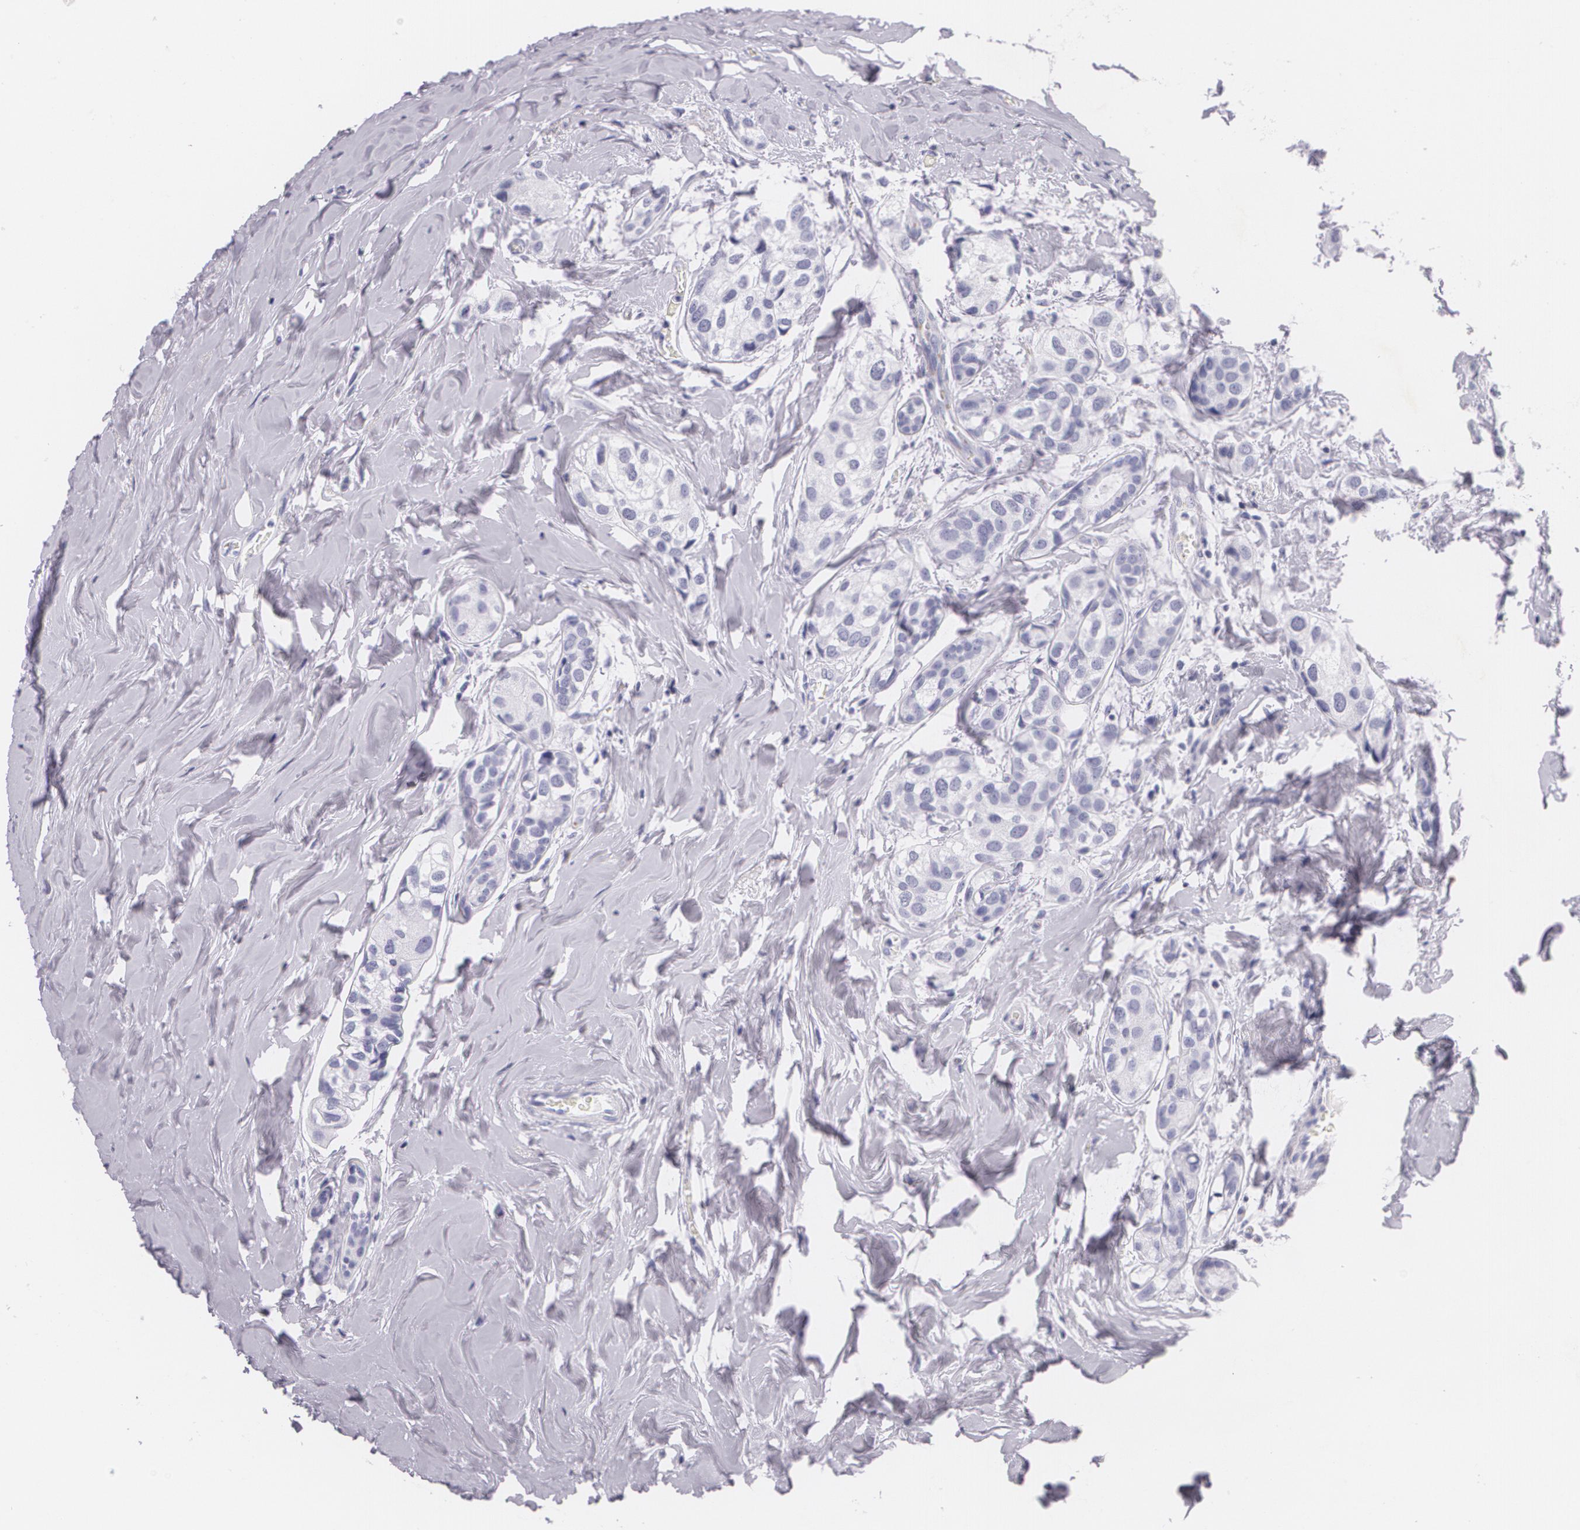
{"staining": {"intensity": "negative", "quantity": "none", "location": "none"}, "tissue": "breast cancer", "cell_type": "Tumor cells", "image_type": "cancer", "snomed": [{"axis": "morphology", "description": "Duct carcinoma"}, {"axis": "topography", "description": "Breast"}], "caption": "A high-resolution micrograph shows IHC staining of infiltrating ductal carcinoma (breast), which reveals no significant expression in tumor cells.", "gene": "DLG4", "patient": {"sex": "female", "age": 68}}